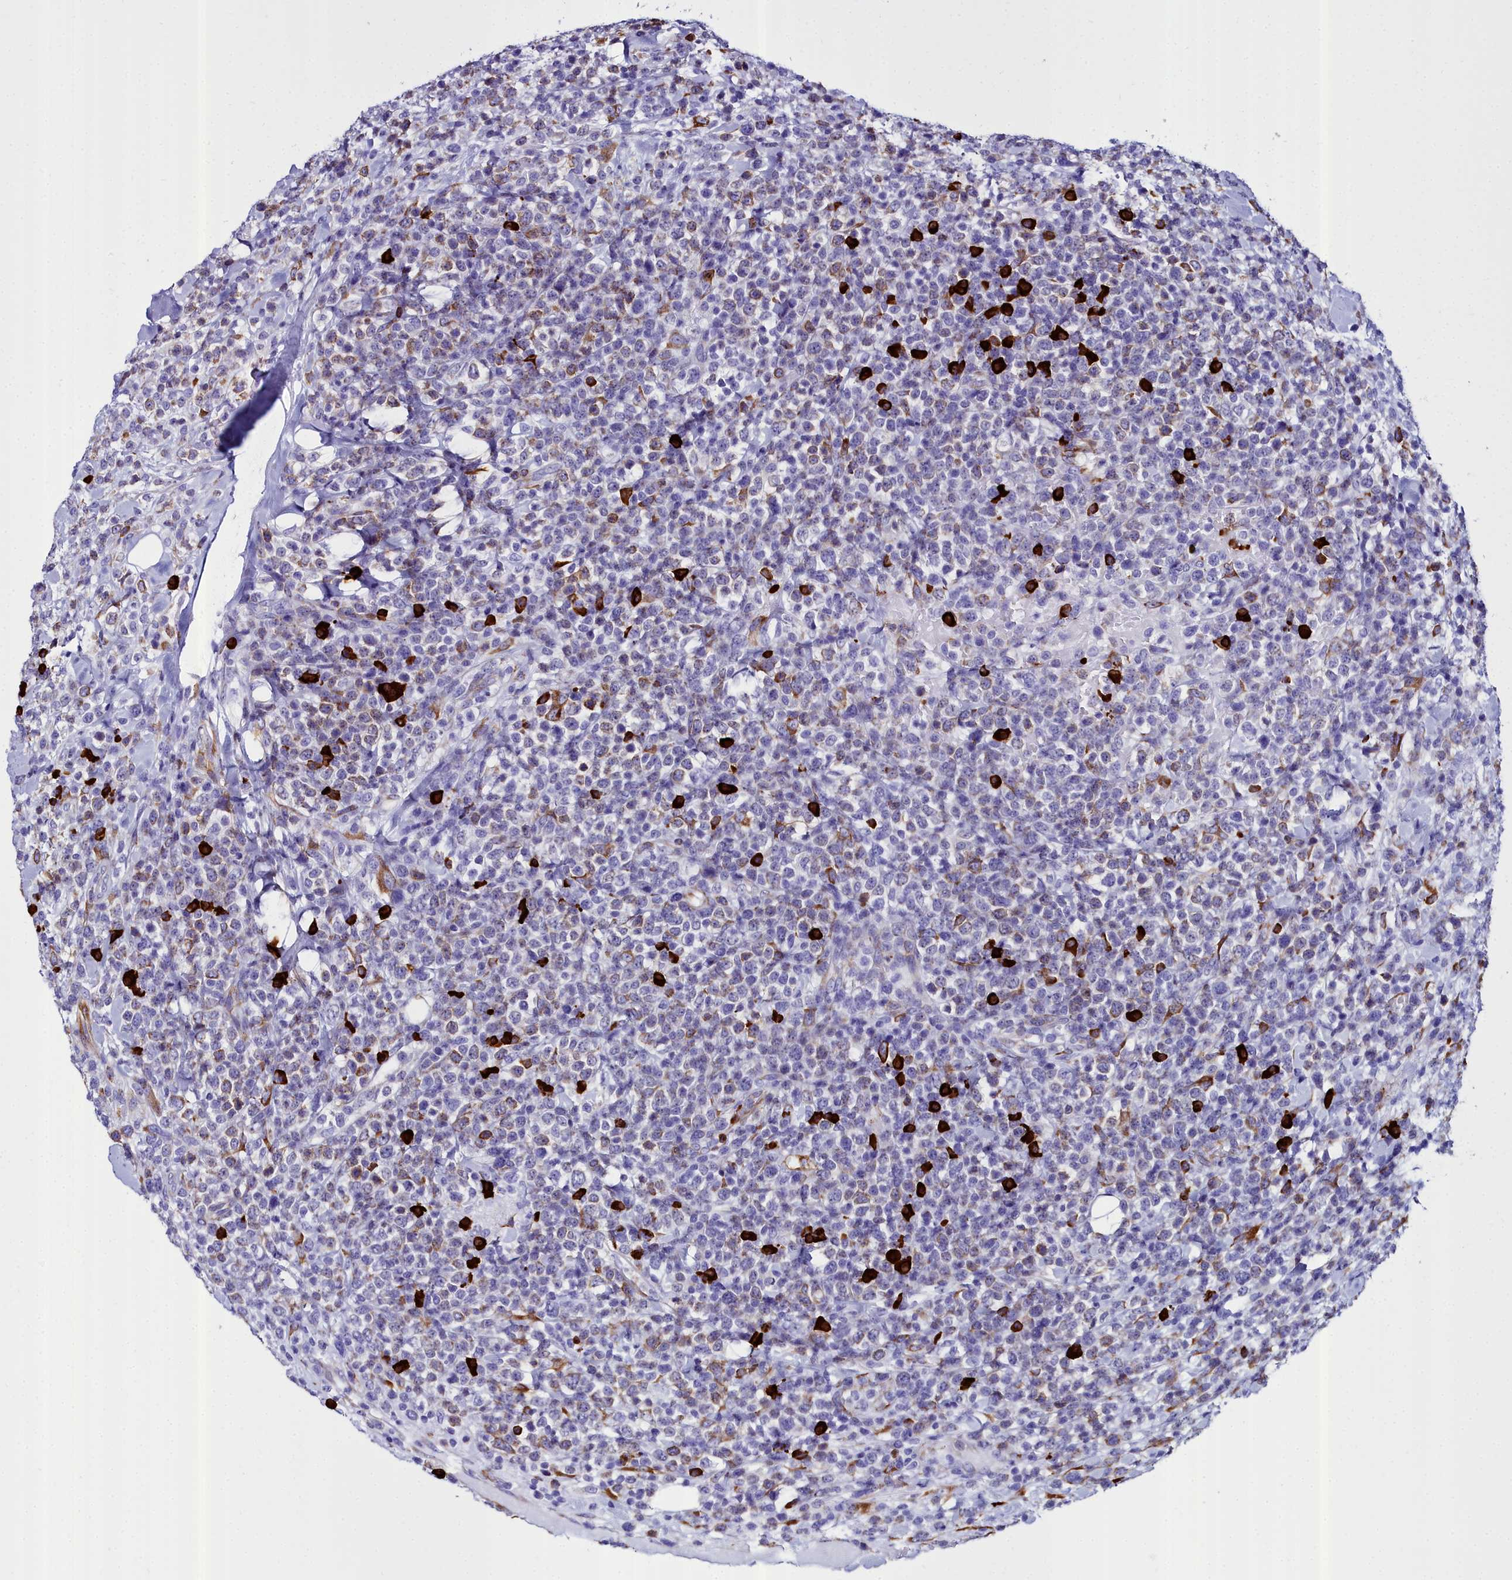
{"staining": {"intensity": "moderate", "quantity": "<25%", "location": "cytoplasmic/membranous"}, "tissue": "lymphoma", "cell_type": "Tumor cells", "image_type": "cancer", "snomed": [{"axis": "morphology", "description": "Malignant lymphoma, non-Hodgkin's type, High grade"}, {"axis": "topography", "description": "Colon"}], "caption": "Protein expression analysis of human lymphoma reveals moderate cytoplasmic/membranous staining in about <25% of tumor cells. The staining is performed using DAB brown chromogen to label protein expression. The nuclei are counter-stained blue using hematoxylin.", "gene": "TXNDC5", "patient": {"sex": "female", "age": 53}}